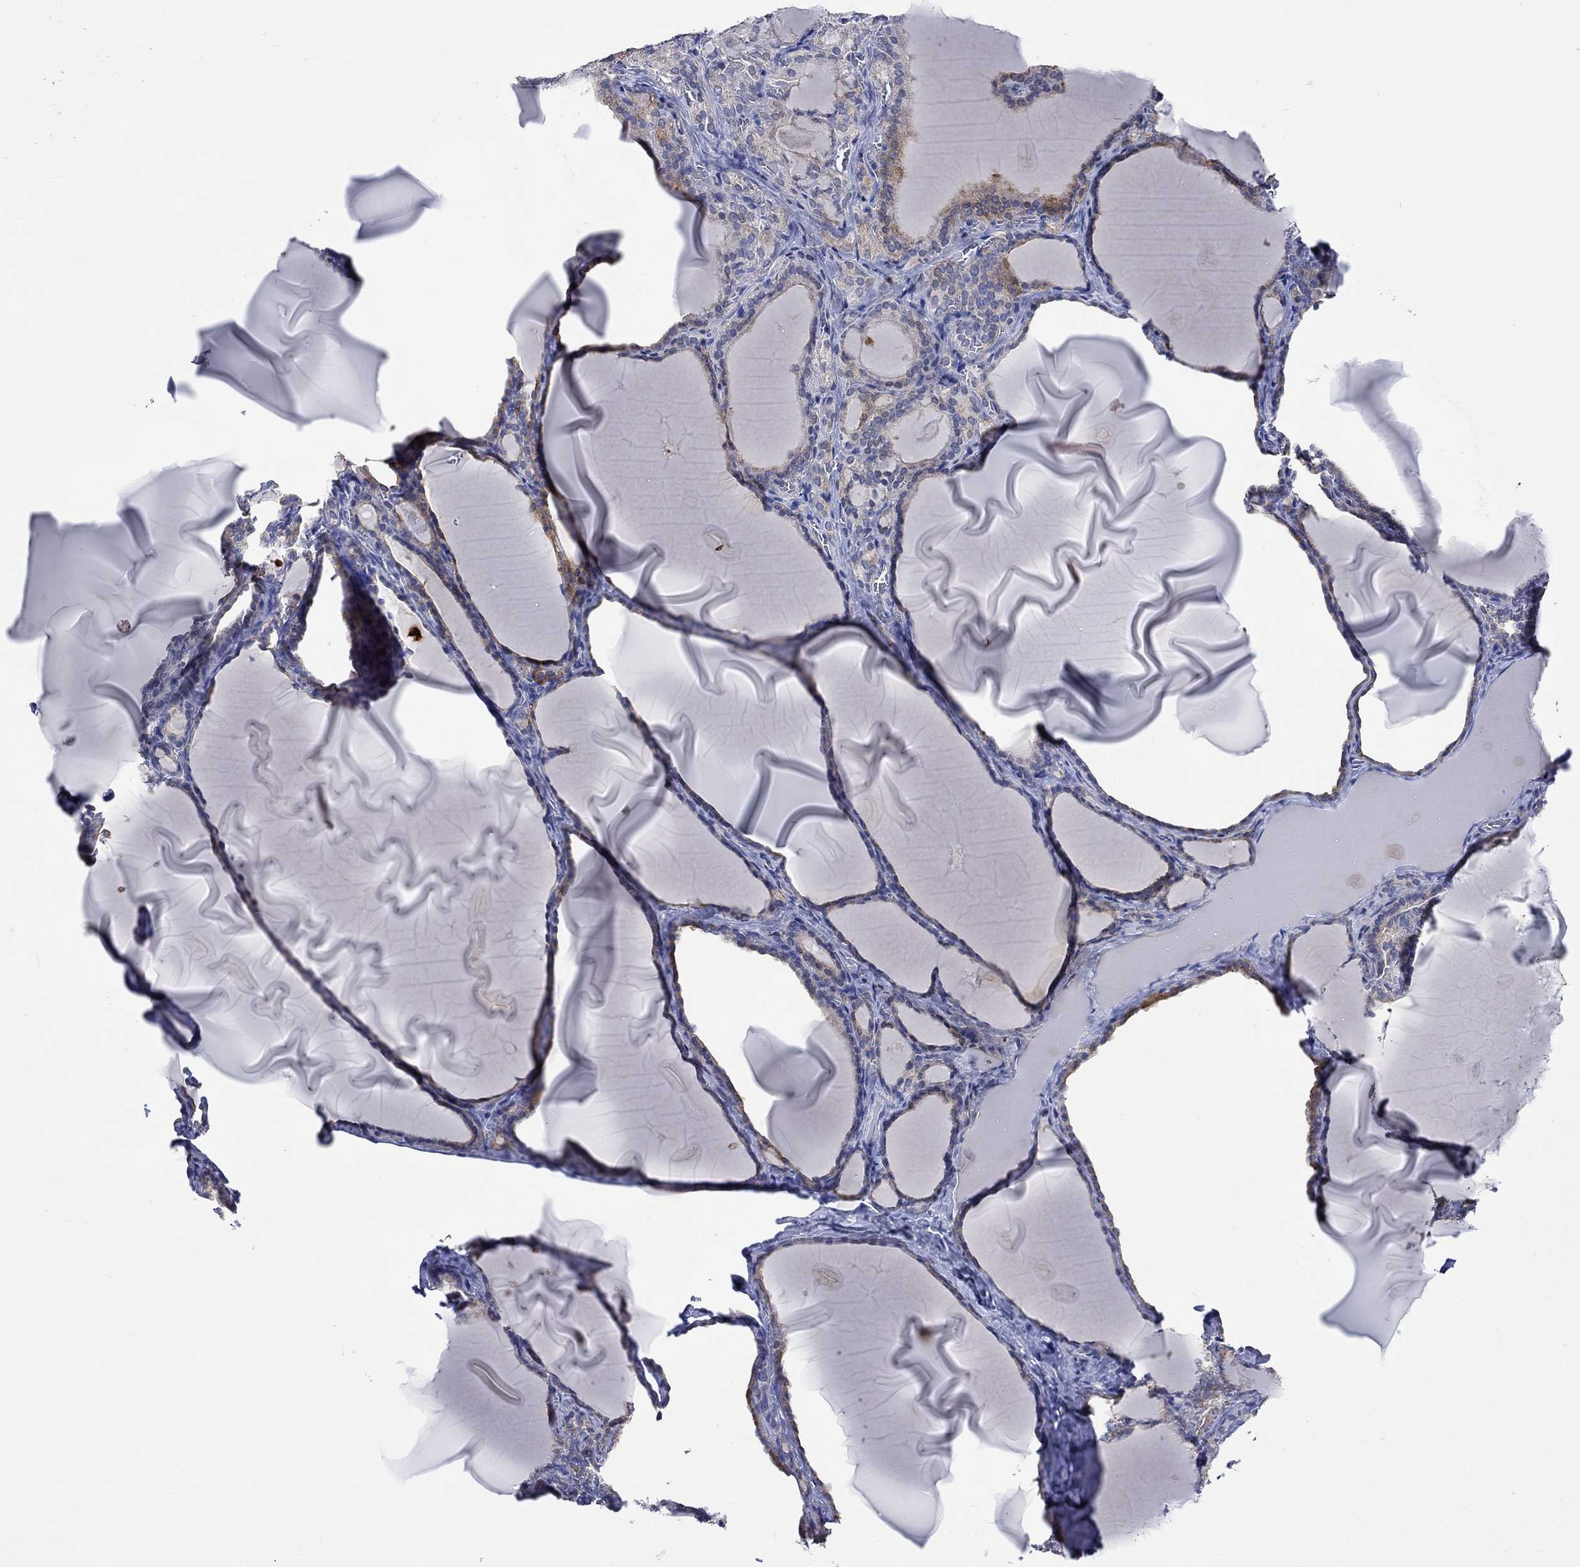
{"staining": {"intensity": "strong", "quantity": "25%-75%", "location": "cytoplasmic/membranous"}, "tissue": "thyroid gland", "cell_type": "Glandular cells", "image_type": "normal", "snomed": [{"axis": "morphology", "description": "Normal tissue, NOS"}, {"axis": "morphology", "description": "Hyperplasia, NOS"}, {"axis": "topography", "description": "Thyroid gland"}], "caption": "This is a histology image of IHC staining of unremarkable thyroid gland, which shows strong expression in the cytoplasmic/membranous of glandular cells.", "gene": "CRYAB", "patient": {"sex": "female", "age": 27}}